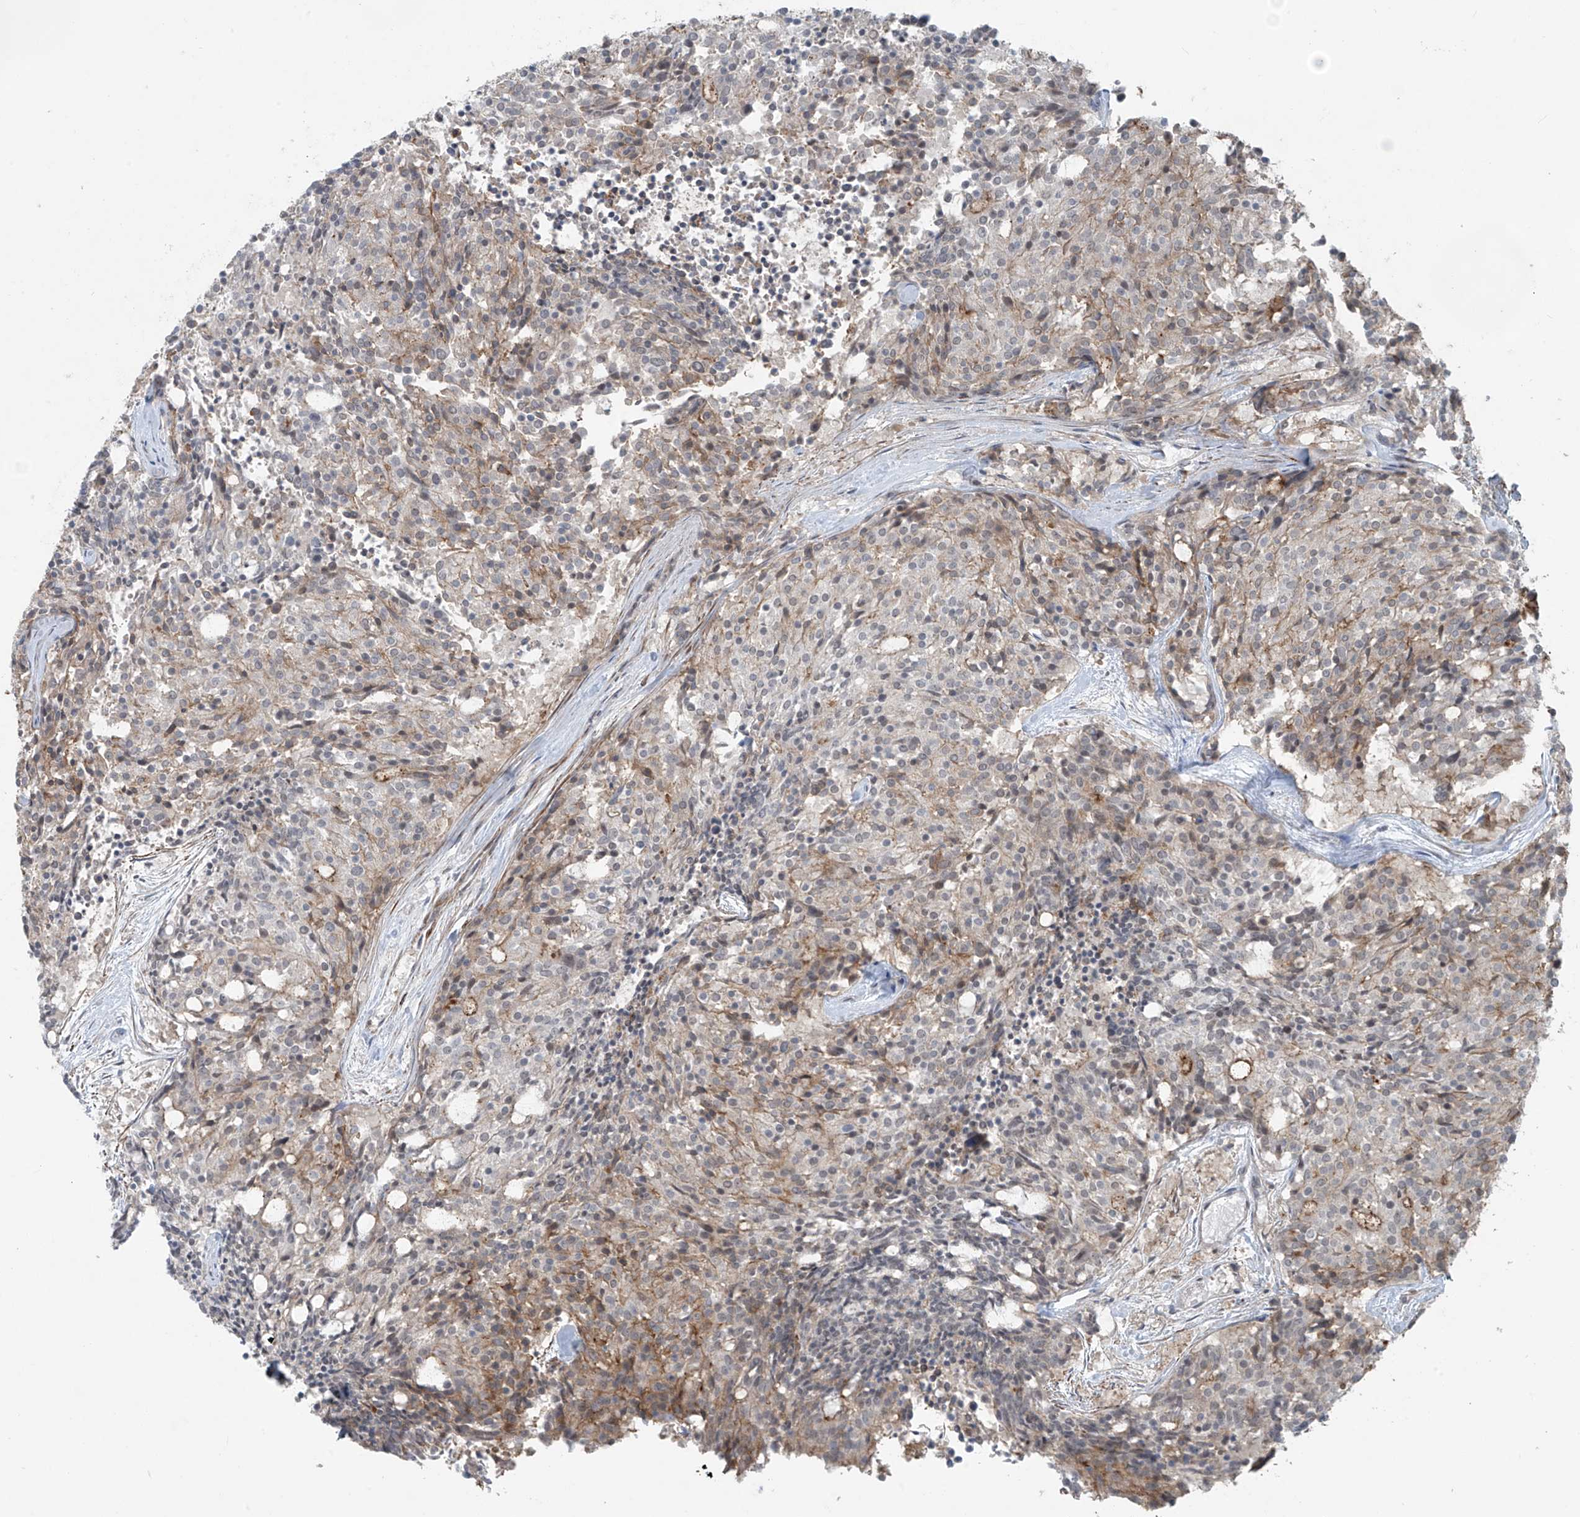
{"staining": {"intensity": "weak", "quantity": "<25%", "location": "cytoplasmic/membranous"}, "tissue": "carcinoid", "cell_type": "Tumor cells", "image_type": "cancer", "snomed": [{"axis": "morphology", "description": "Carcinoid, malignant, NOS"}, {"axis": "topography", "description": "Pancreas"}], "caption": "Carcinoid was stained to show a protein in brown. There is no significant staining in tumor cells. The staining is performed using DAB brown chromogen with nuclei counter-stained in using hematoxylin.", "gene": "RASGEF1A", "patient": {"sex": "female", "age": 54}}